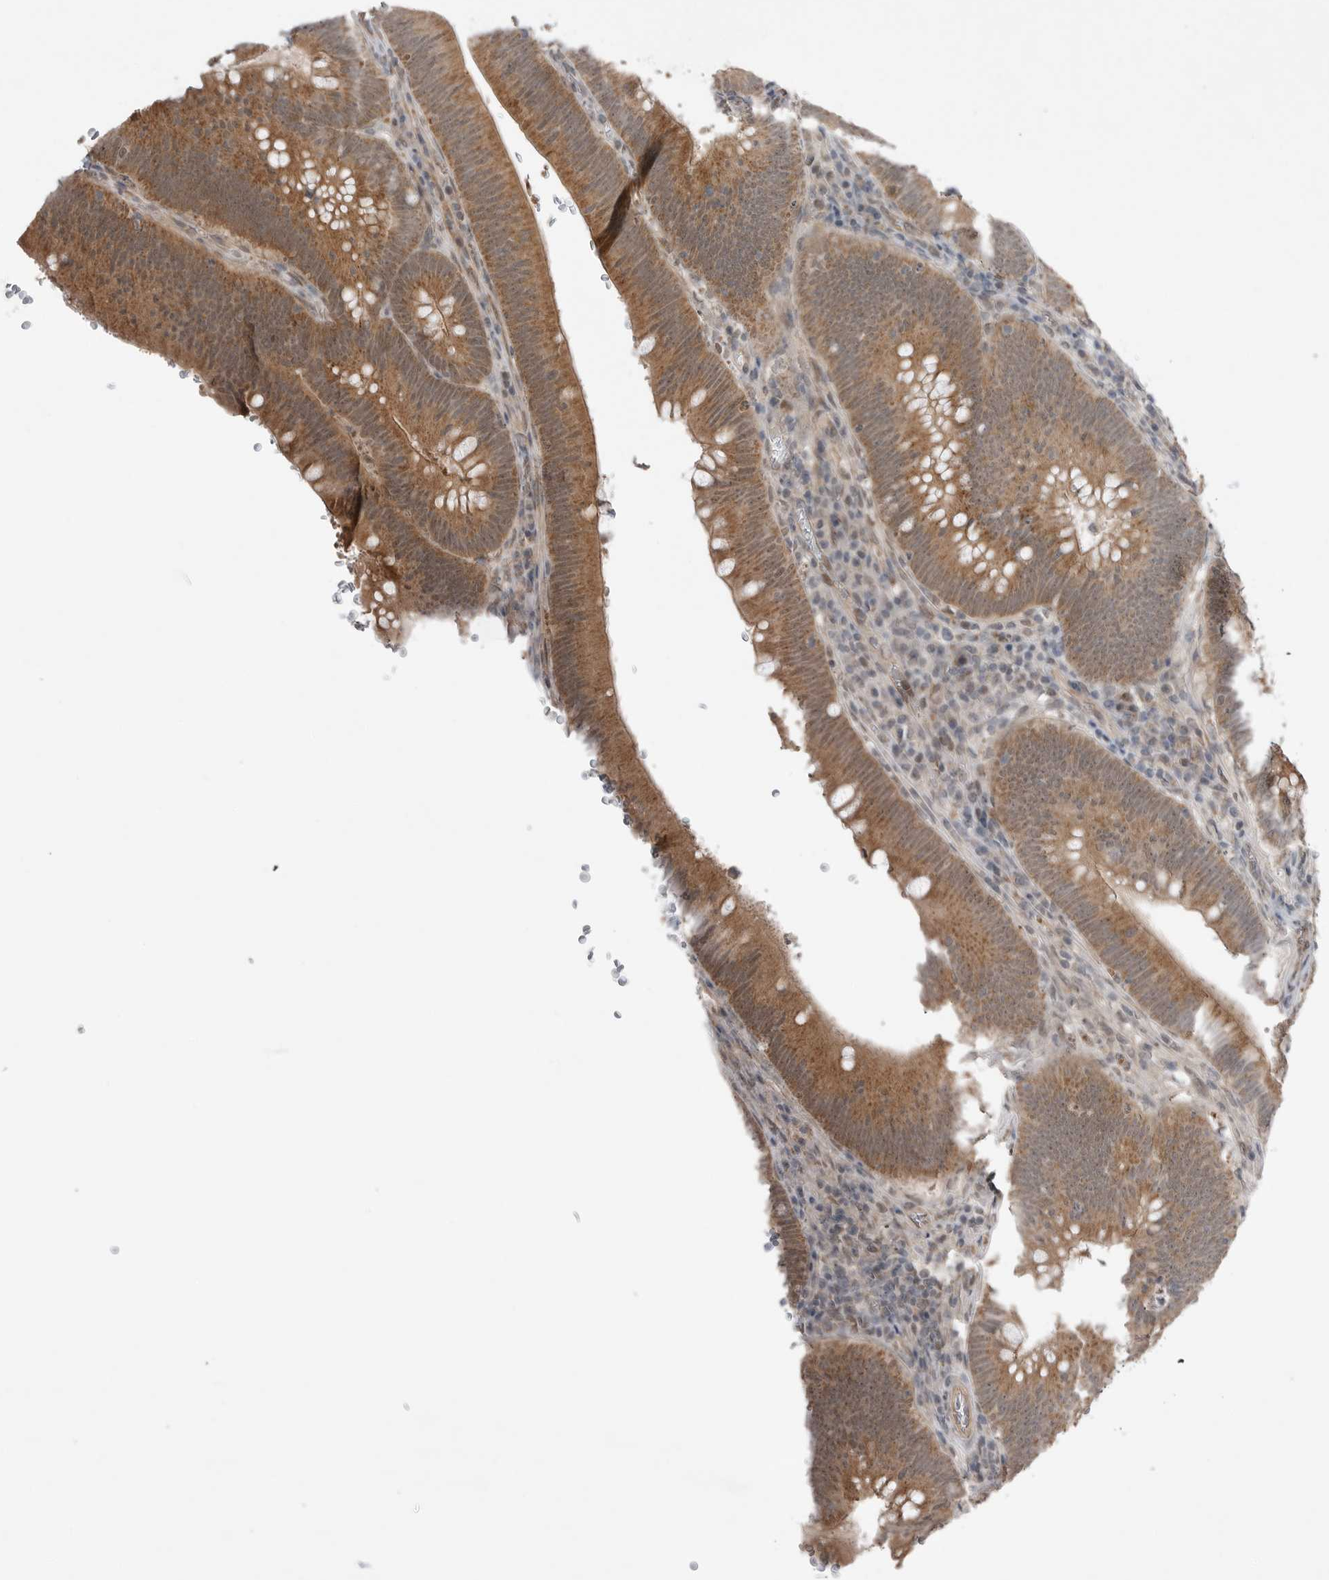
{"staining": {"intensity": "moderate", "quantity": ">75%", "location": "cytoplasmic/membranous"}, "tissue": "colorectal cancer", "cell_type": "Tumor cells", "image_type": "cancer", "snomed": [{"axis": "morphology", "description": "Normal tissue, NOS"}, {"axis": "topography", "description": "Colon"}], "caption": "Tumor cells show moderate cytoplasmic/membranous positivity in approximately >75% of cells in colorectal cancer.", "gene": "NTAQ1", "patient": {"sex": "female", "age": 82}}